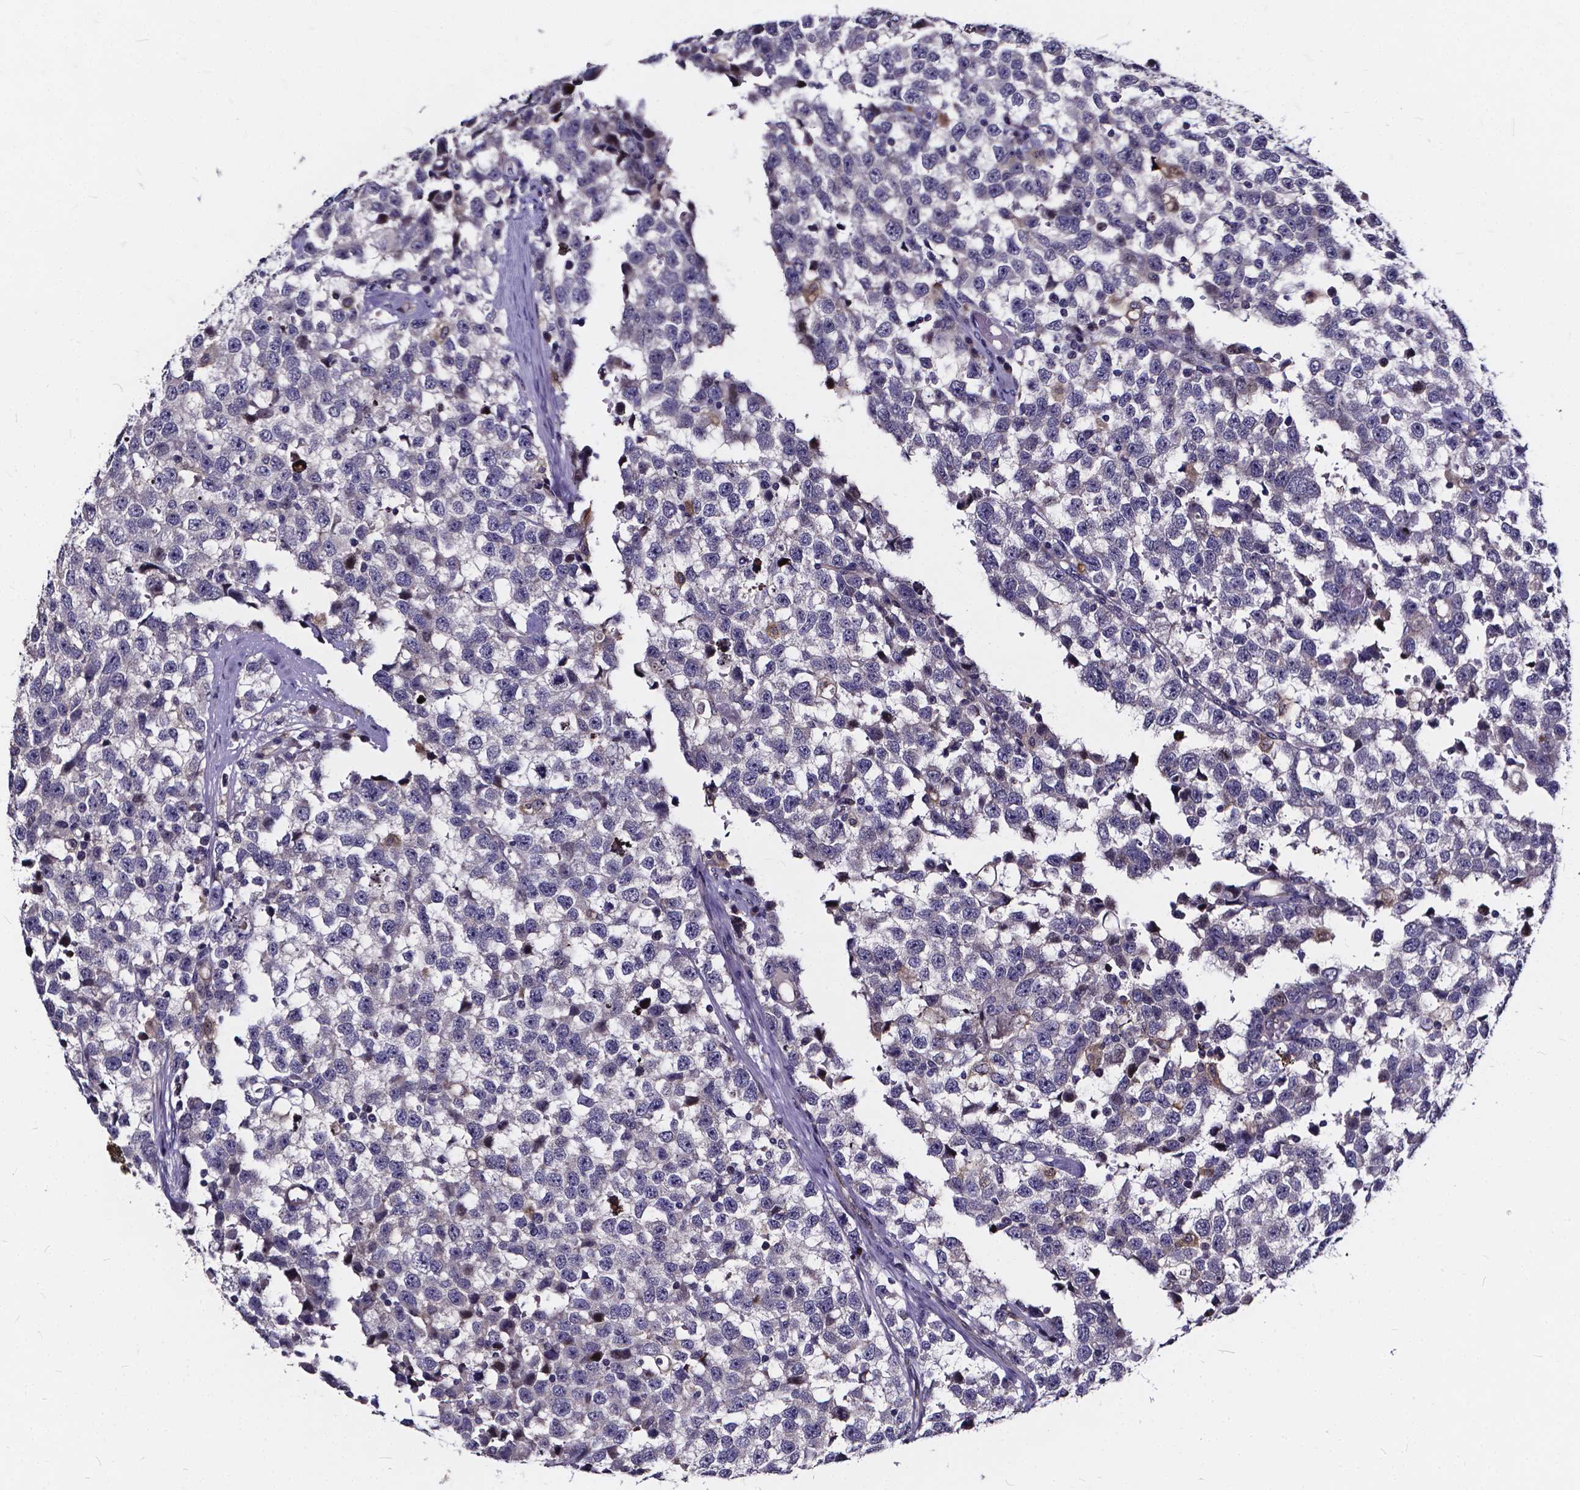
{"staining": {"intensity": "negative", "quantity": "none", "location": "none"}, "tissue": "testis cancer", "cell_type": "Tumor cells", "image_type": "cancer", "snomed": [{"axis": "morphology", "description": "Seminoma, NOS"}, {"axis": "topography", "description": "Testis"}], "caption": "This is an immunohistochemistry (IHC) image of testis cancer. There is no positivity in tumor cells.", "gene": "SOWAHA", "patient": {"sex": "male", "age": 34}}